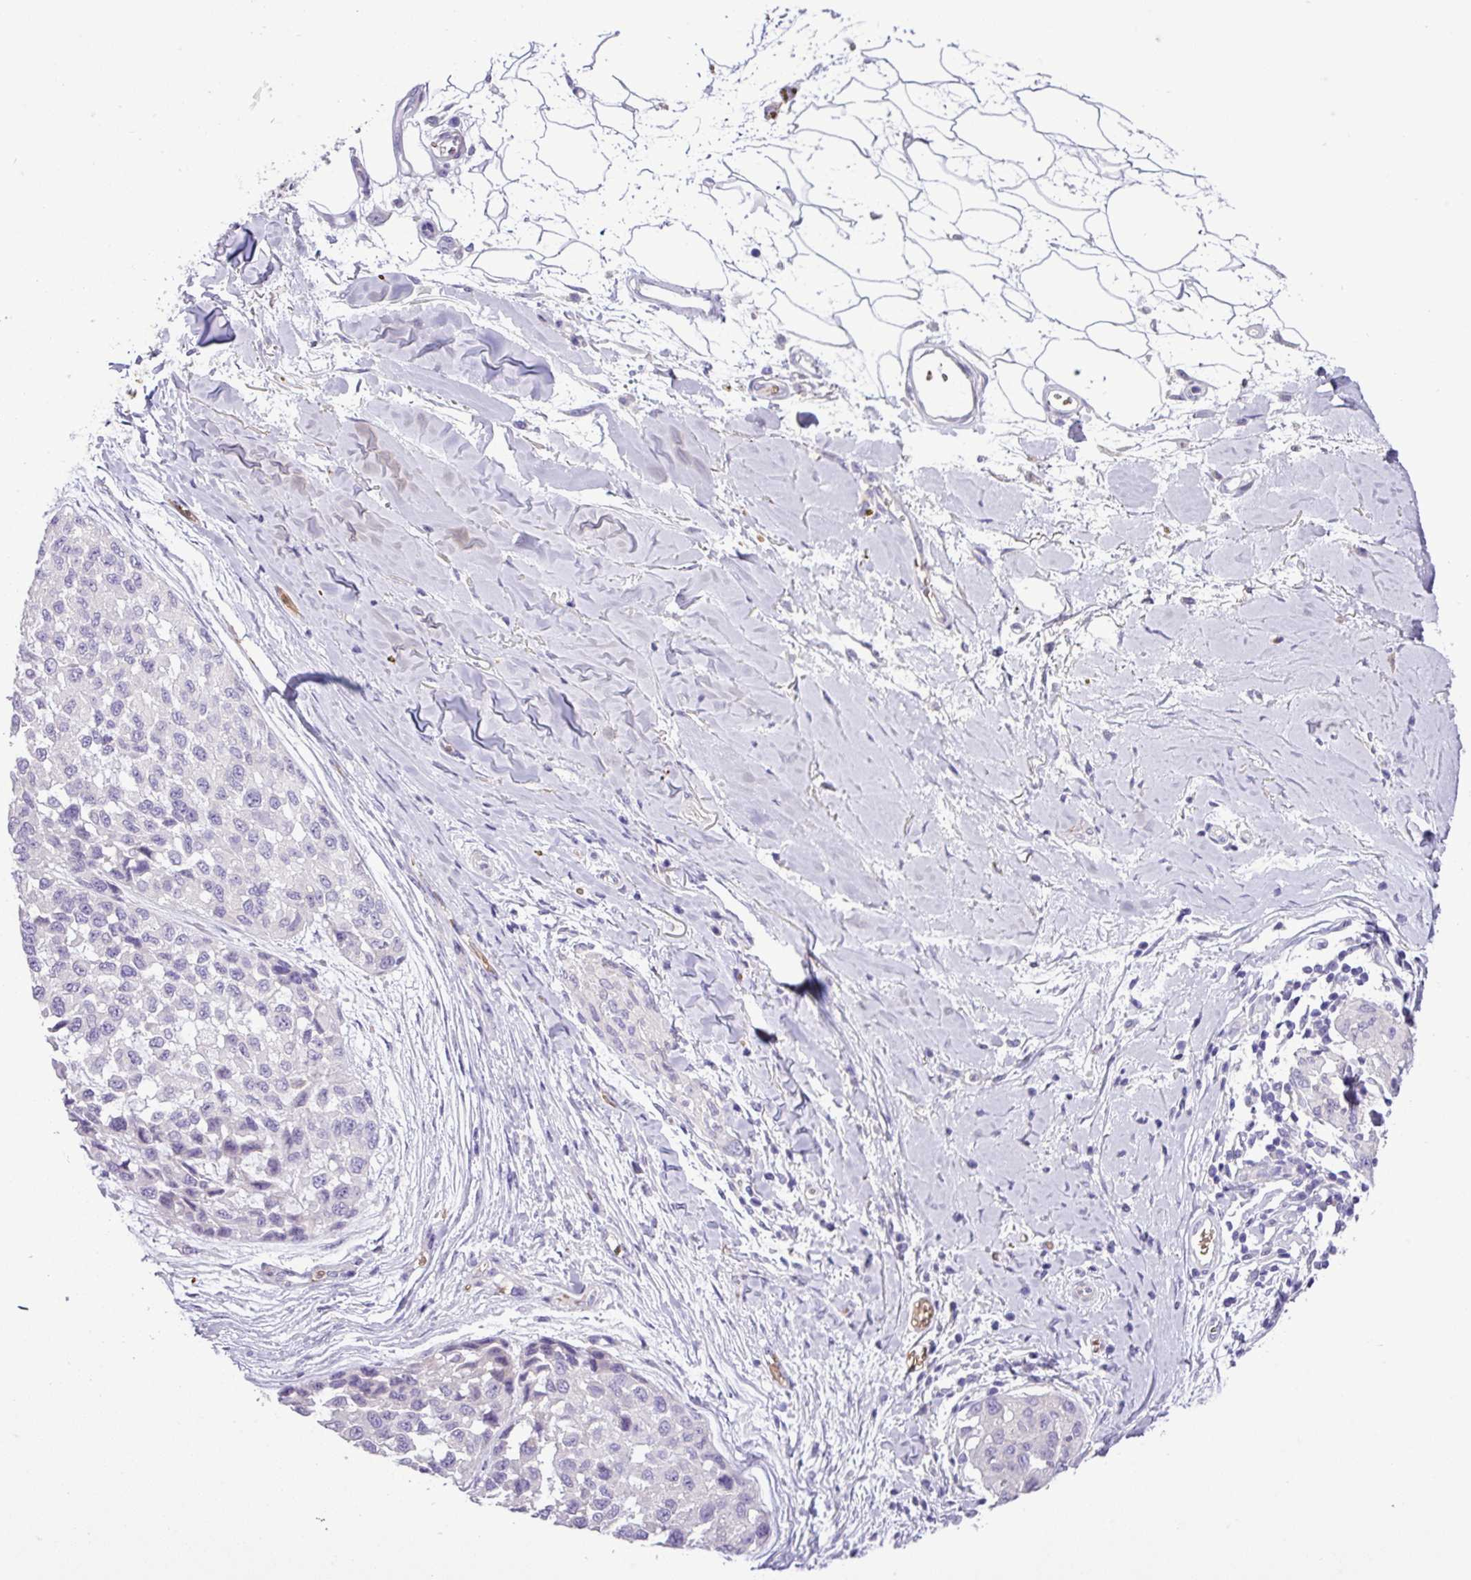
{"staining": {"intensity": "negative", "quantity": "none", "location": "none"}, "tissue": "melanoma", "cell_type": "Tumor cells", "image_type": "cancer", "snomed": [{"axis": "morphology", "description": "Malignant melanoma, NOS"}, {"axis": "topography", "description": "Skin"}], "caption": "High magnification brightfield microscopy of melanoma stained with DAB (brown) and counterstained with hematoxylin (blue): tumor cells show no significant staining.", "gene": "MGAT4B", "patient": {"sex": "male", "age": 62}}